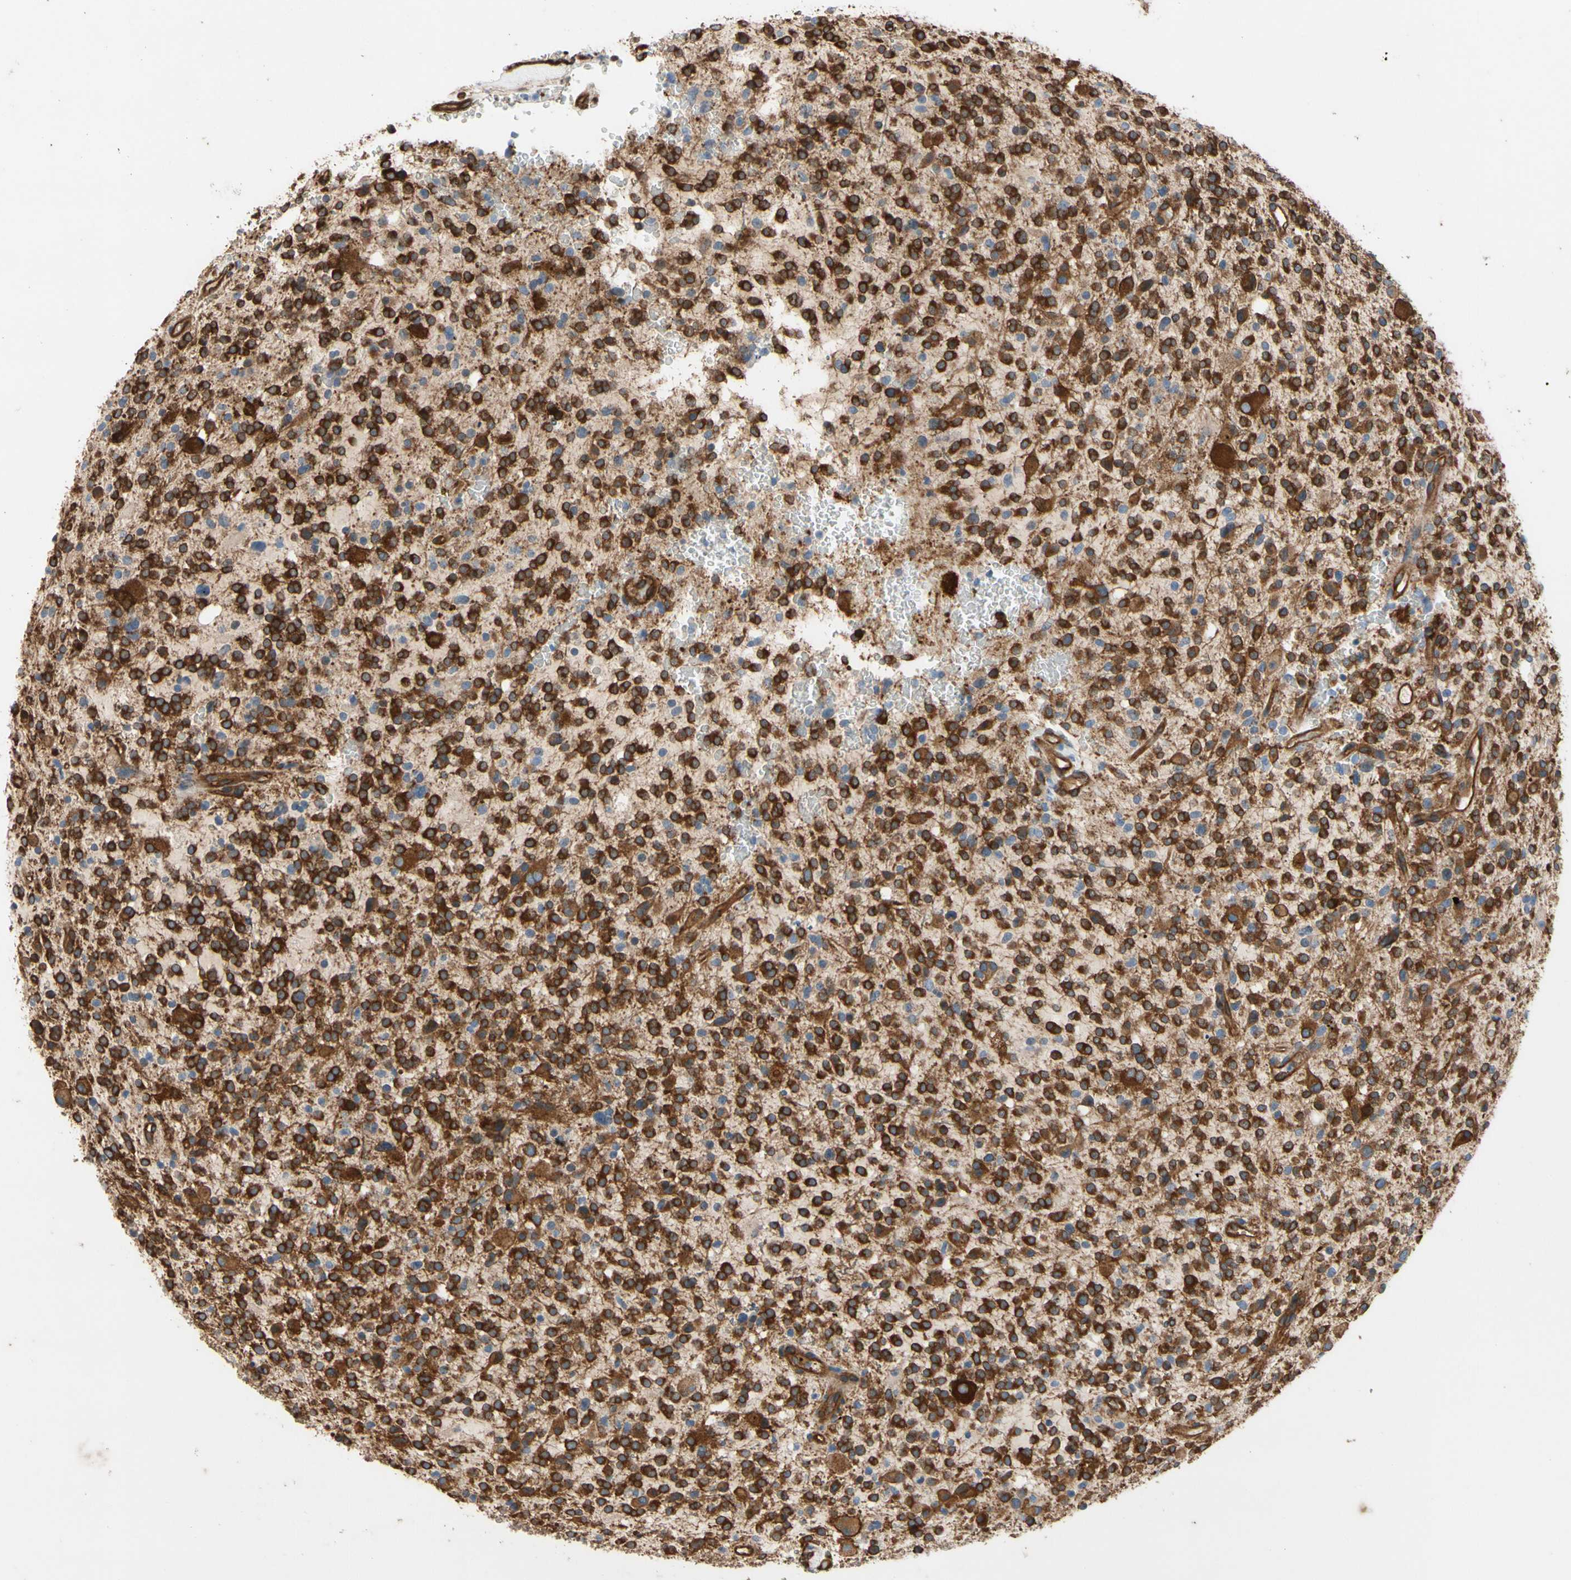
{"staining": {"intensity": "moderate", "quantity": "25%-75%", "location": "cytoplasmic/membranous"}, "tissue": "glioma", "cell_type": "Tumor cells", "image_type": "cancer", "snomed": [{"axis": "morphology", "description": "Glioma, malignant, High grade"}, {"axis": "topography", "description": "Brain"}], "caption": "Immunohistochemical staining of human glioma demonstrates medium levels of moderate cytoplasmic/membranous protein positivity in approximately 25%-75% of tumor cells.", "gene": "CTTNBP2", "patient": {"sex": "male", "age": 48}}